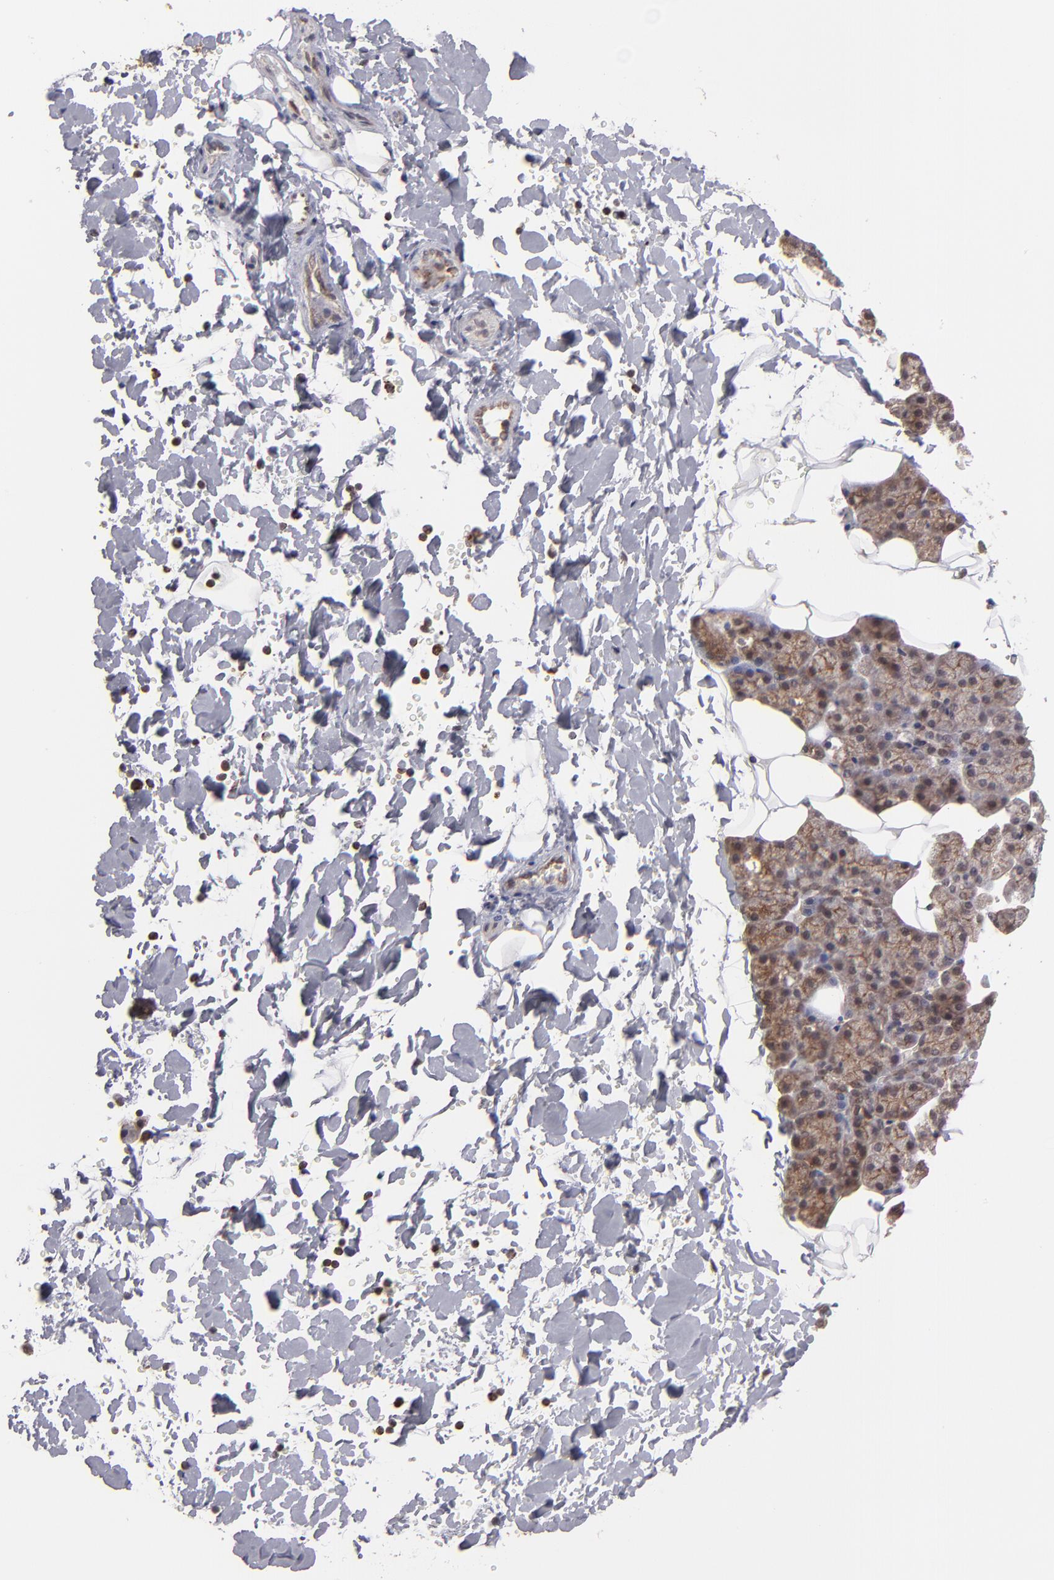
{"staining": {"intensity": "weak", "quantity": ">75%", "location": "cytoplasmic/membranous,nuclear"}, "tissue": "salivary gland", "cell_type": "Glandular cells", "image_type": "normal", "snomed": [{"axis": "morphology", "description": "Normal tissue, NOS"}, {"axis": "topography", "description": "Lymph node"}, {"axis": "topography", "description": "Salivary gland"}], "caption": "Brown immunohistochemical staining in benign salivary gland displays weak cytoplasmic/membranous,nuclear positivity in approximately >75% of glandular cells. Immunohistochemistry stains the protein of interest in brown and the nuclei are stained blue.", "gene": "SLC15A1", "patient": {"sex": "male", "age": 8}}